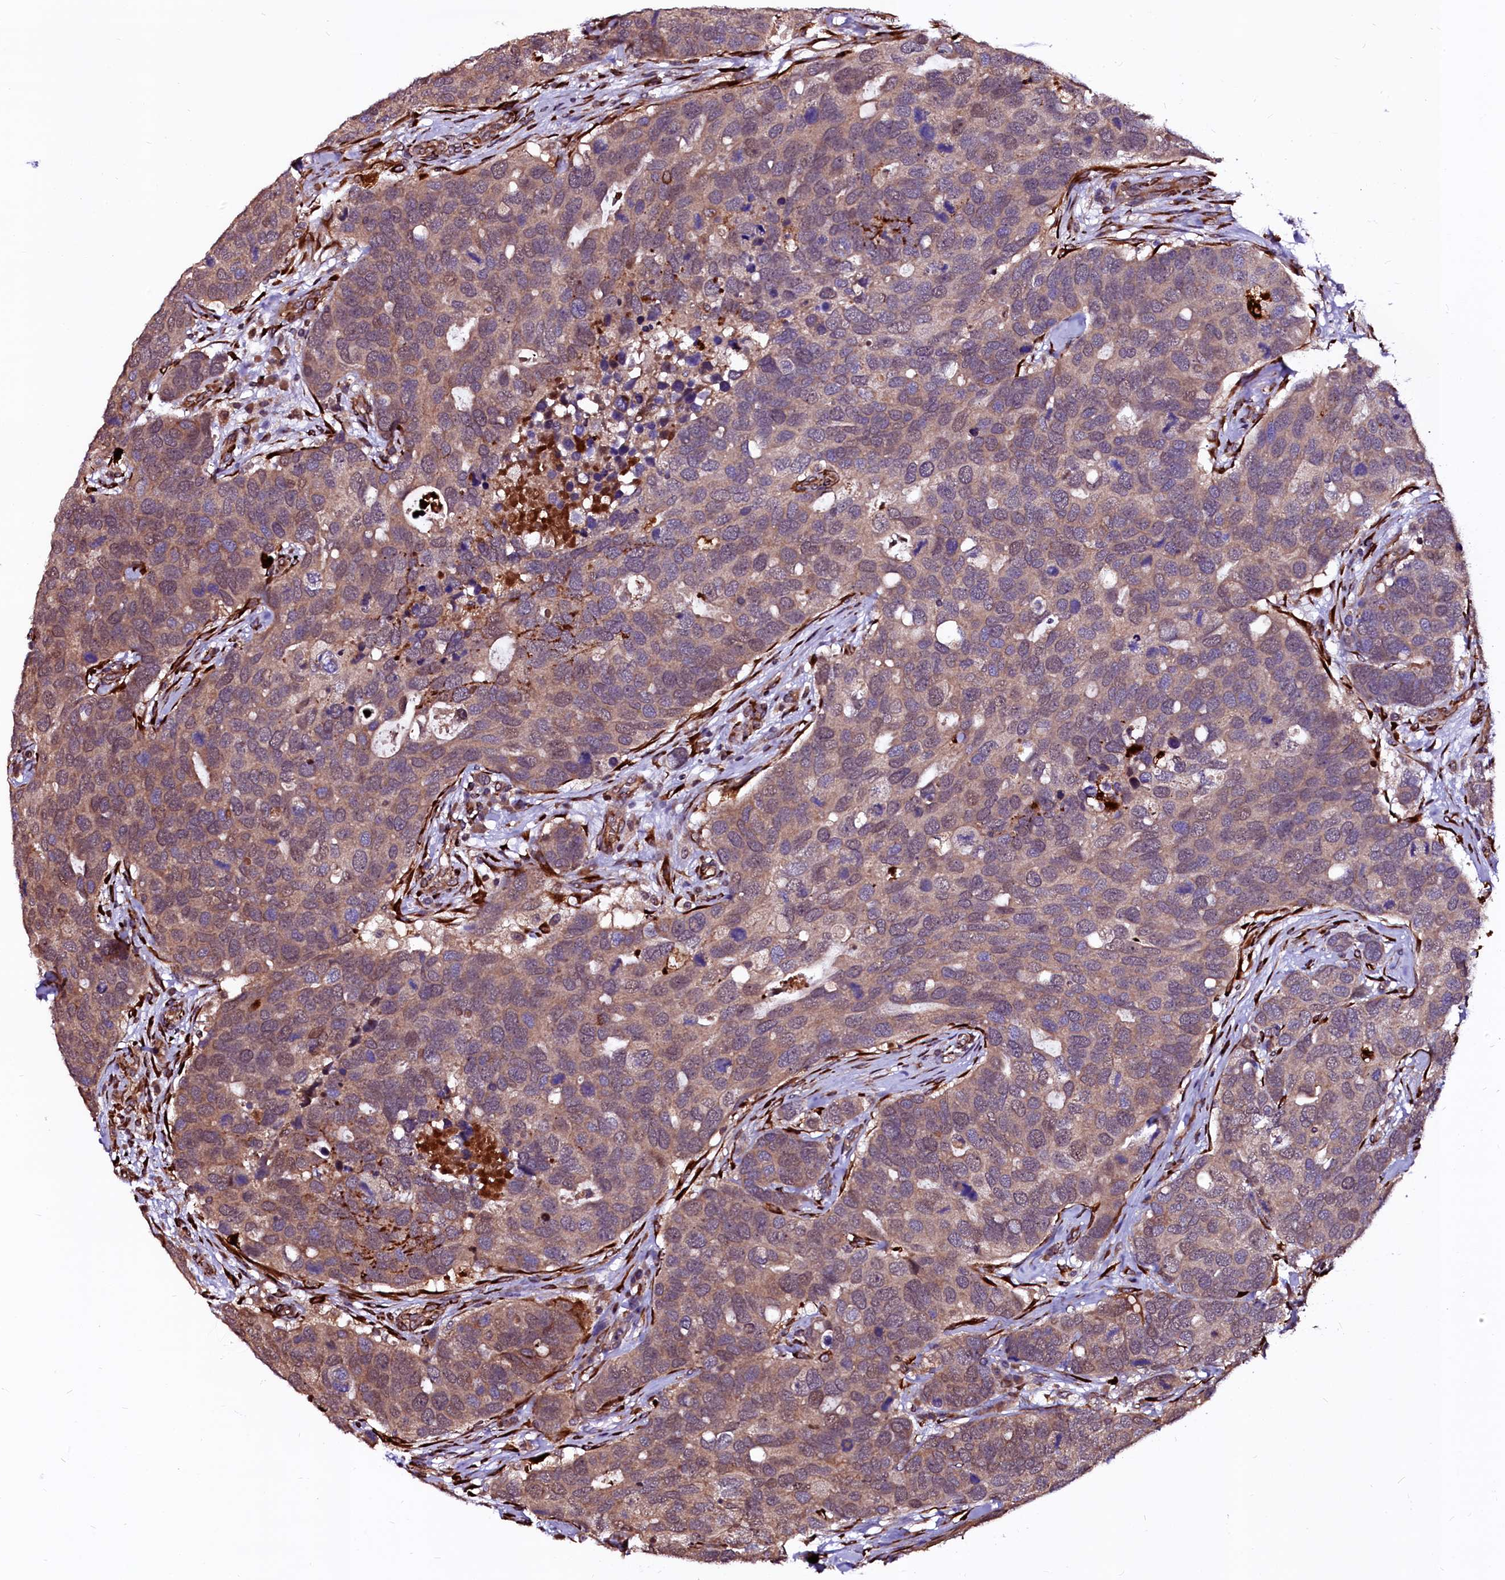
{"staining": {"intensity": "moderate", "quantity": "25%-75%", "location": "cytoplasmic/membranous"}, "tissue": "breast cancer", "cell_type": "Tumor cells", "image_type": "cancer", "snomed": [{"axis": "morphology", "description": "Duct carcinoma"}, {"axis": "topography", "description": "Breast"}], "caption": "Human breast cancer (intraductal carcinoma) stained with a brown dye exhibits moderate cytoplasmic/membranous positive positivity in approximately 25%-75% of tumor cells.", "gene": "N4BP1", "patient": {"sex": "female", "age": 83}}